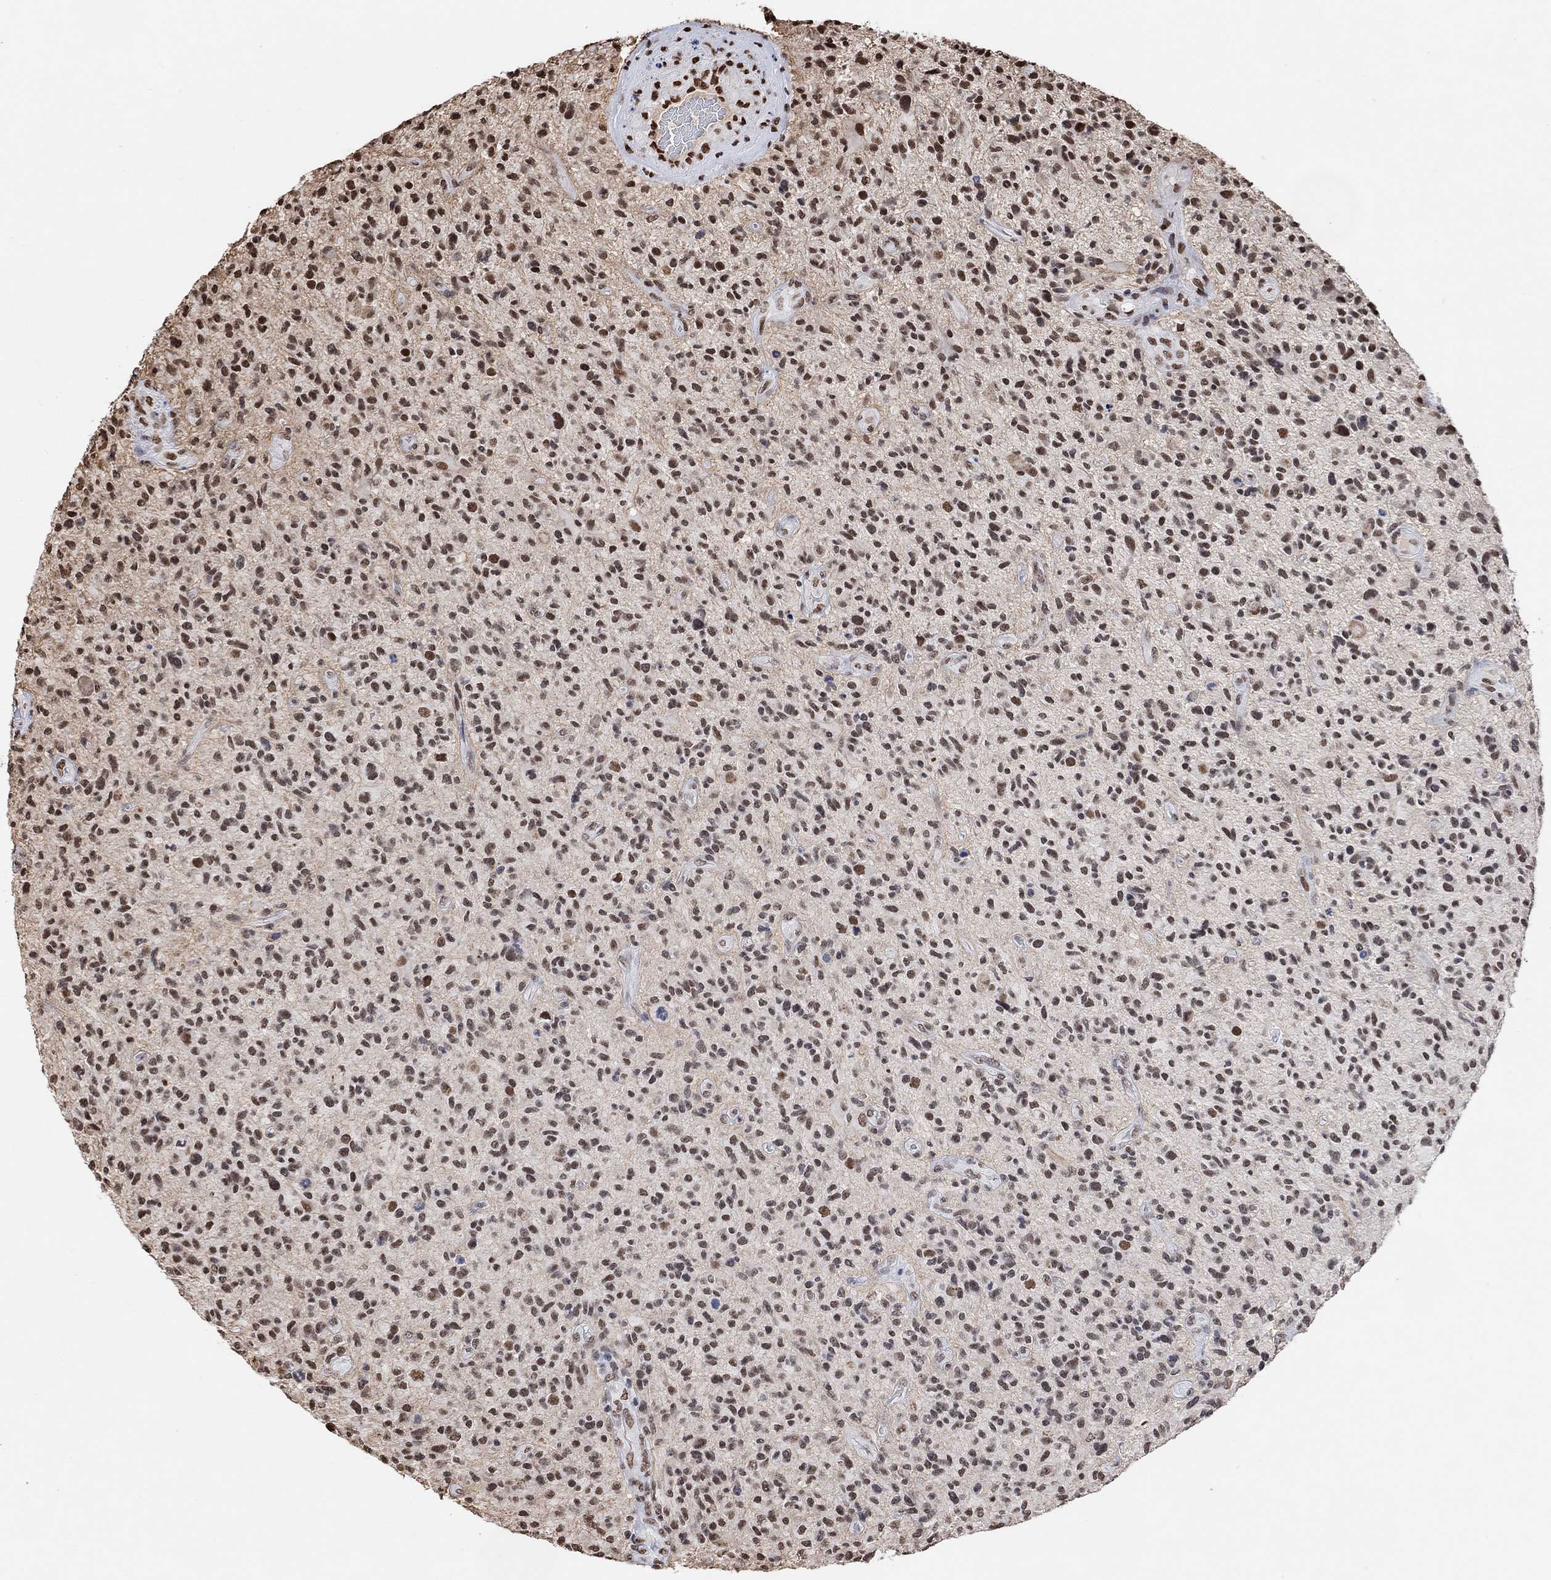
{"staining": {"intensity": "moderate", "quantity": "25%-75%", "location": "nuclear"}, "tissue": "glioma", "cell_type": "Tumor cells", "image_type": "cancer", "snomed": [{"axis": "morphology", "description": "Glioma, malignant, High grade"}, {"axis": "topography", "description": "Brain"}], "caption": "Moderate nuclear positivity for a protein is present in about 25%-75% of tumor cells of glioma using immunohistochemistry.", "gene": "USP39", "patient": {"sex": "male", "age": 47}}